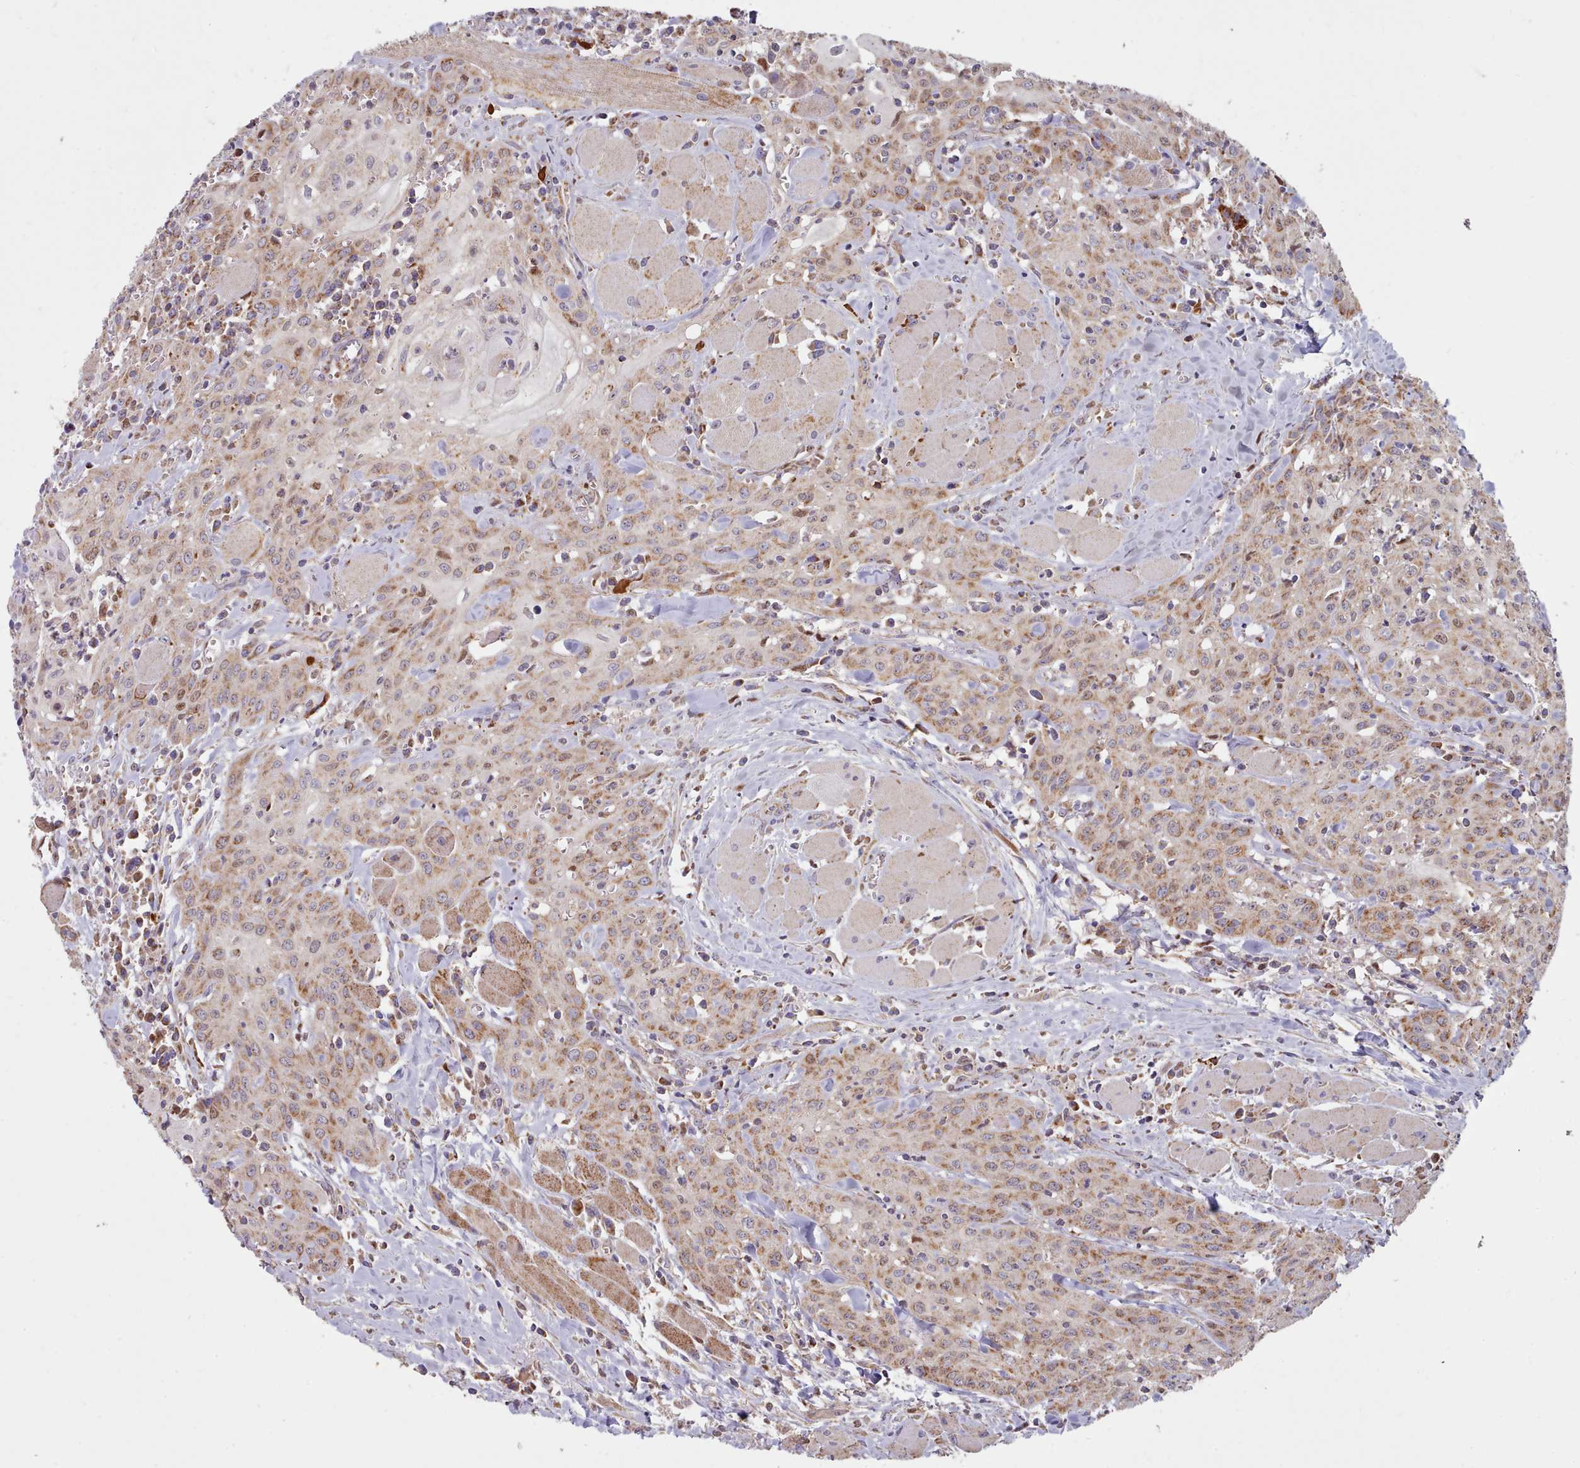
{"staining": {"intensity": "moderate", "quantity": "25%-75%", "location": "cytoplasmic/membranous"}, "tissue": "head and neck cancer", "cell_type": "Tumor cells", "image_type": "cancer", "snomed": [{"axis": "morphology", "description": "Squamous cell carcinoma, NOS"}, {"axis": "topography", "description": "Oral tissue"}, {"axis": "topography", "description": "Head-Neck"}], "caption": "Moderate cytoplasmic/membranous protein expression is identified in approximately 25%-75% of tumor cells in head and neck squamous cell carcinoma. (DAB (3,3'-diaminobenzidine) IHC with brightfield microscopy, high magnification).", "gene": "HSDL2", "patient": {"sex": "female", "age": 70}}